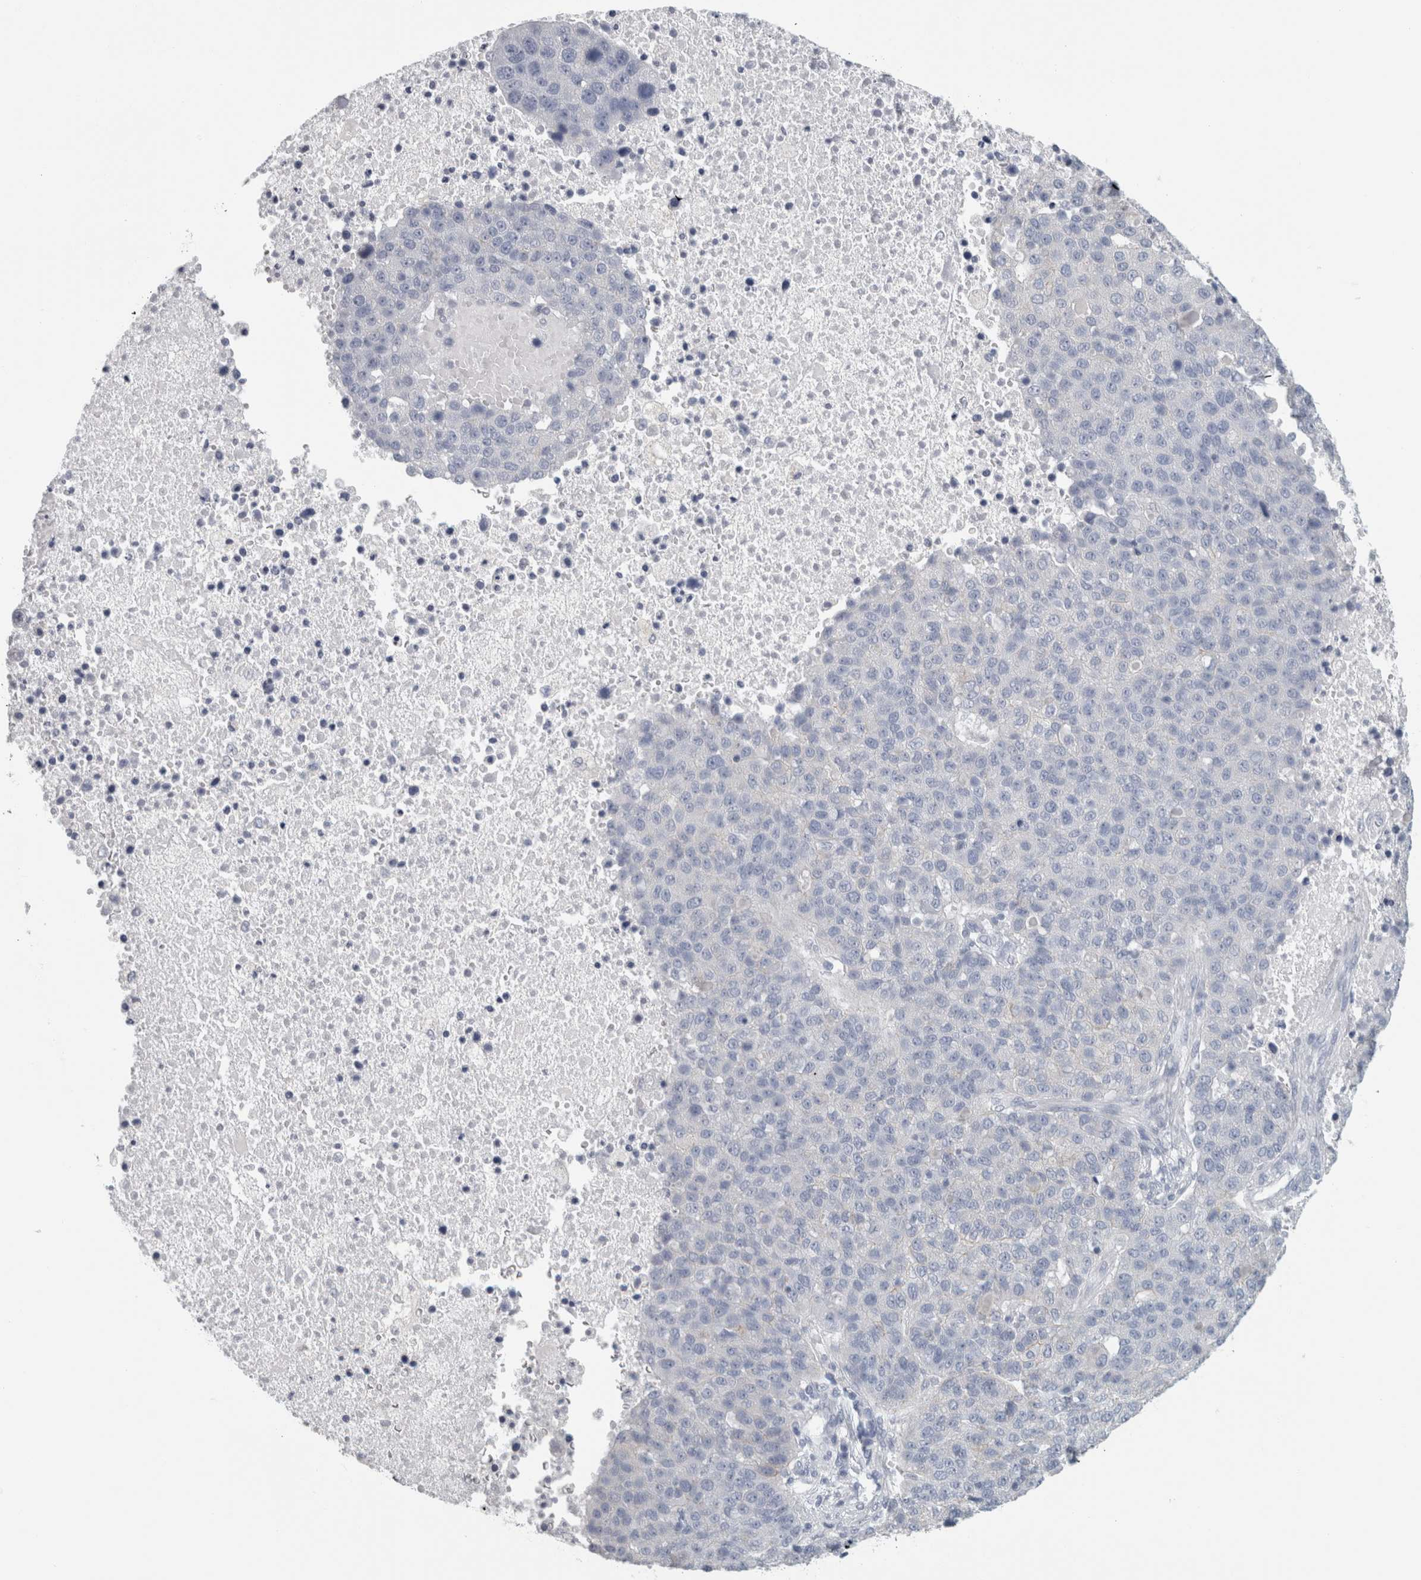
{"staining": {"intensity": "negative", "quantity": "none", "location": "none"}, "tissue": "pancreatic cancer", "cell_type": "Tumor cells", "image_type": "cancer", "snomed": [{"axis": "morphology", "description": "Adenocarcinoma, NOS"}, {"axis": "topography", "description": "Pancreas"}], "caption": "Immunohistochemical staining of human pancreatic adenocarcinoma shows no significant expression in tumor cells.", "gene": "SLC28A3", "patient": {"sex": "female", "age": 61}}